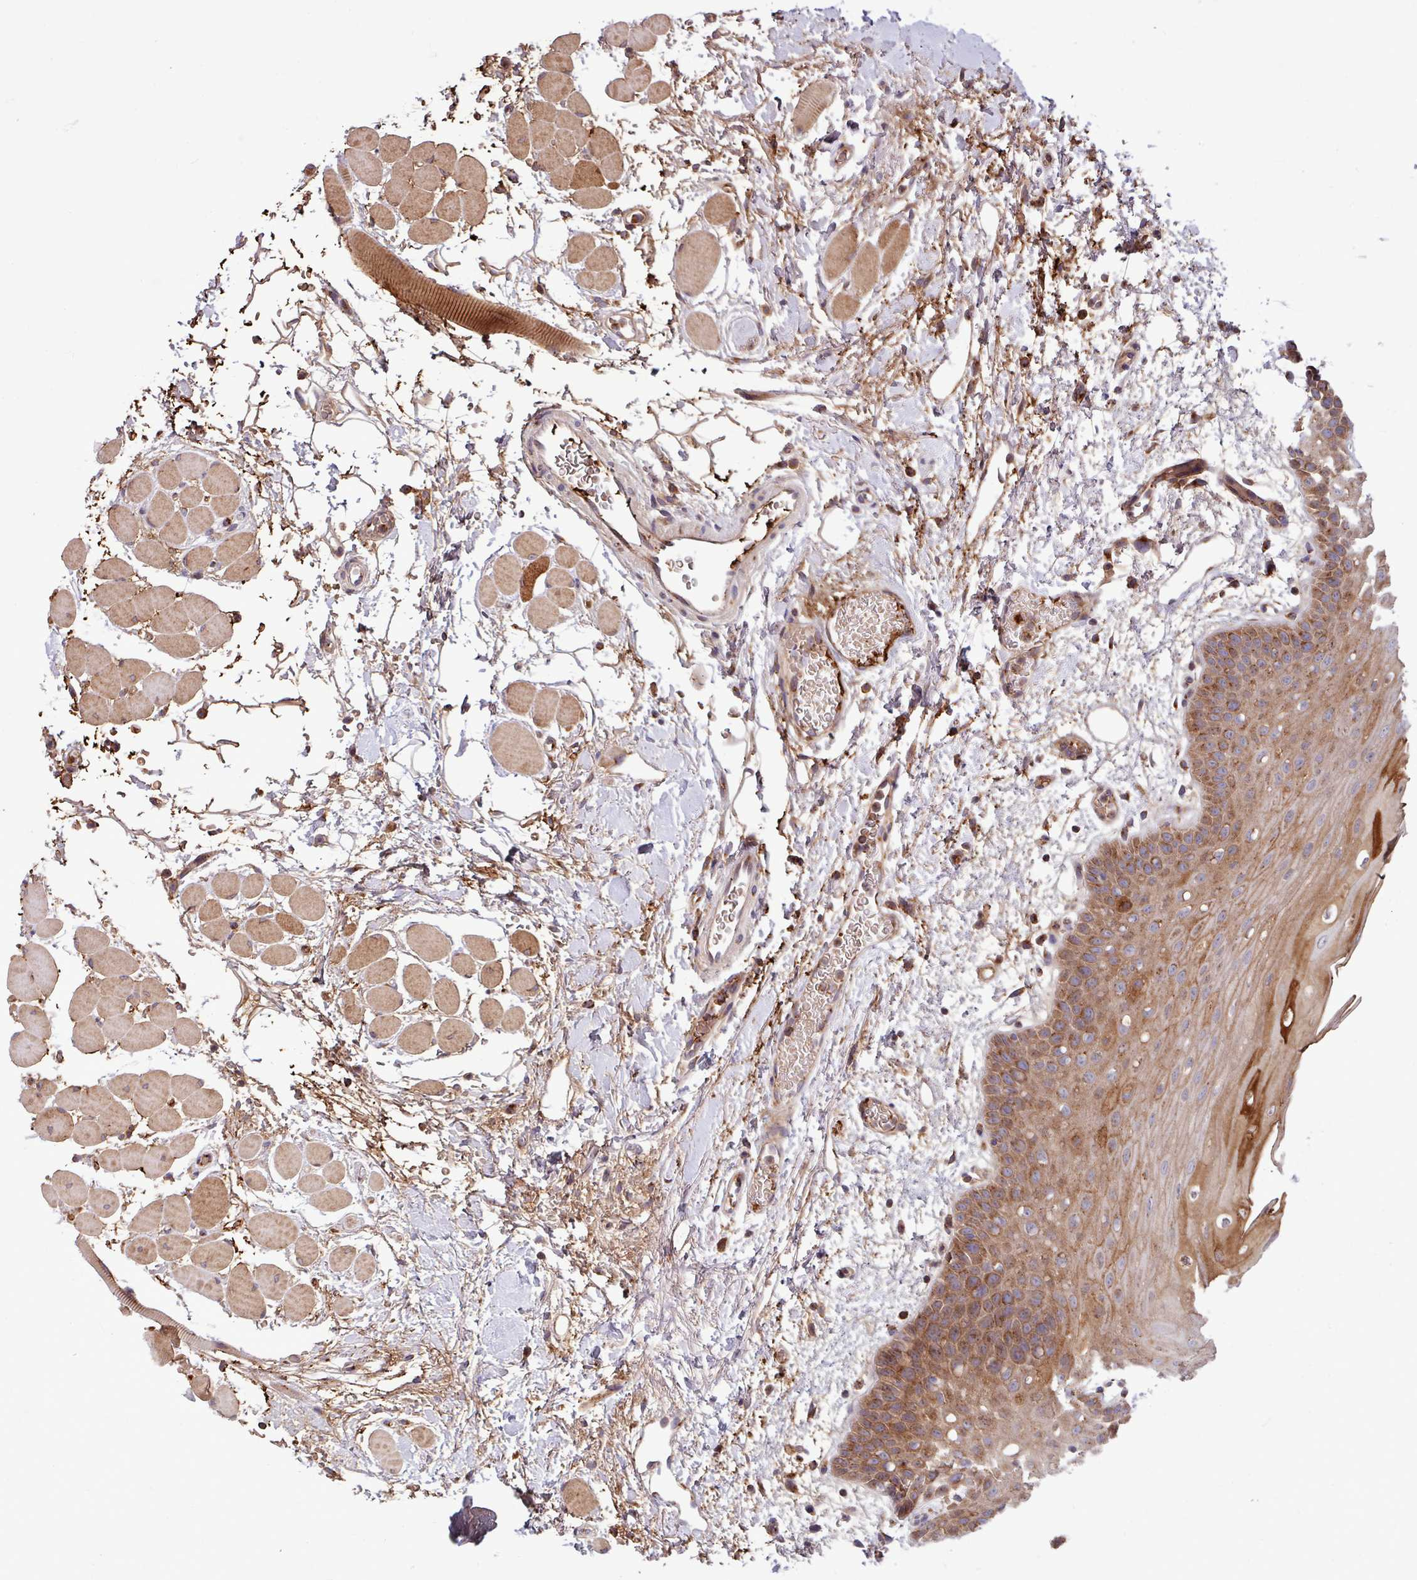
{"staining": {"intensity": "strong", "quantity": "25%-75%", "location": "cytoplasmic/membranous"}, "tissue": "oral mucosa", "cell_type": "Squamous epithelial cells", "image_type": "normal", "snomed": [{"axis": "morphology", "description": "Normal tissue, NOS"}, {"axis": "topography", "description": "Oral tissue"}, {"axis": "topography", "description": "Tounge, NOS"}], "caption": "The immunohistochemical stain highlights strong cytoplasmic/membranous expression in squamous epithelial cells of unremarkable oral mucosa. Immunohistochemistry (ihc) stains the protein of interest in brown and the nuclei are stained blue.", "gene": "LSM12", "patient": {"sex": "female", "age": 59}}